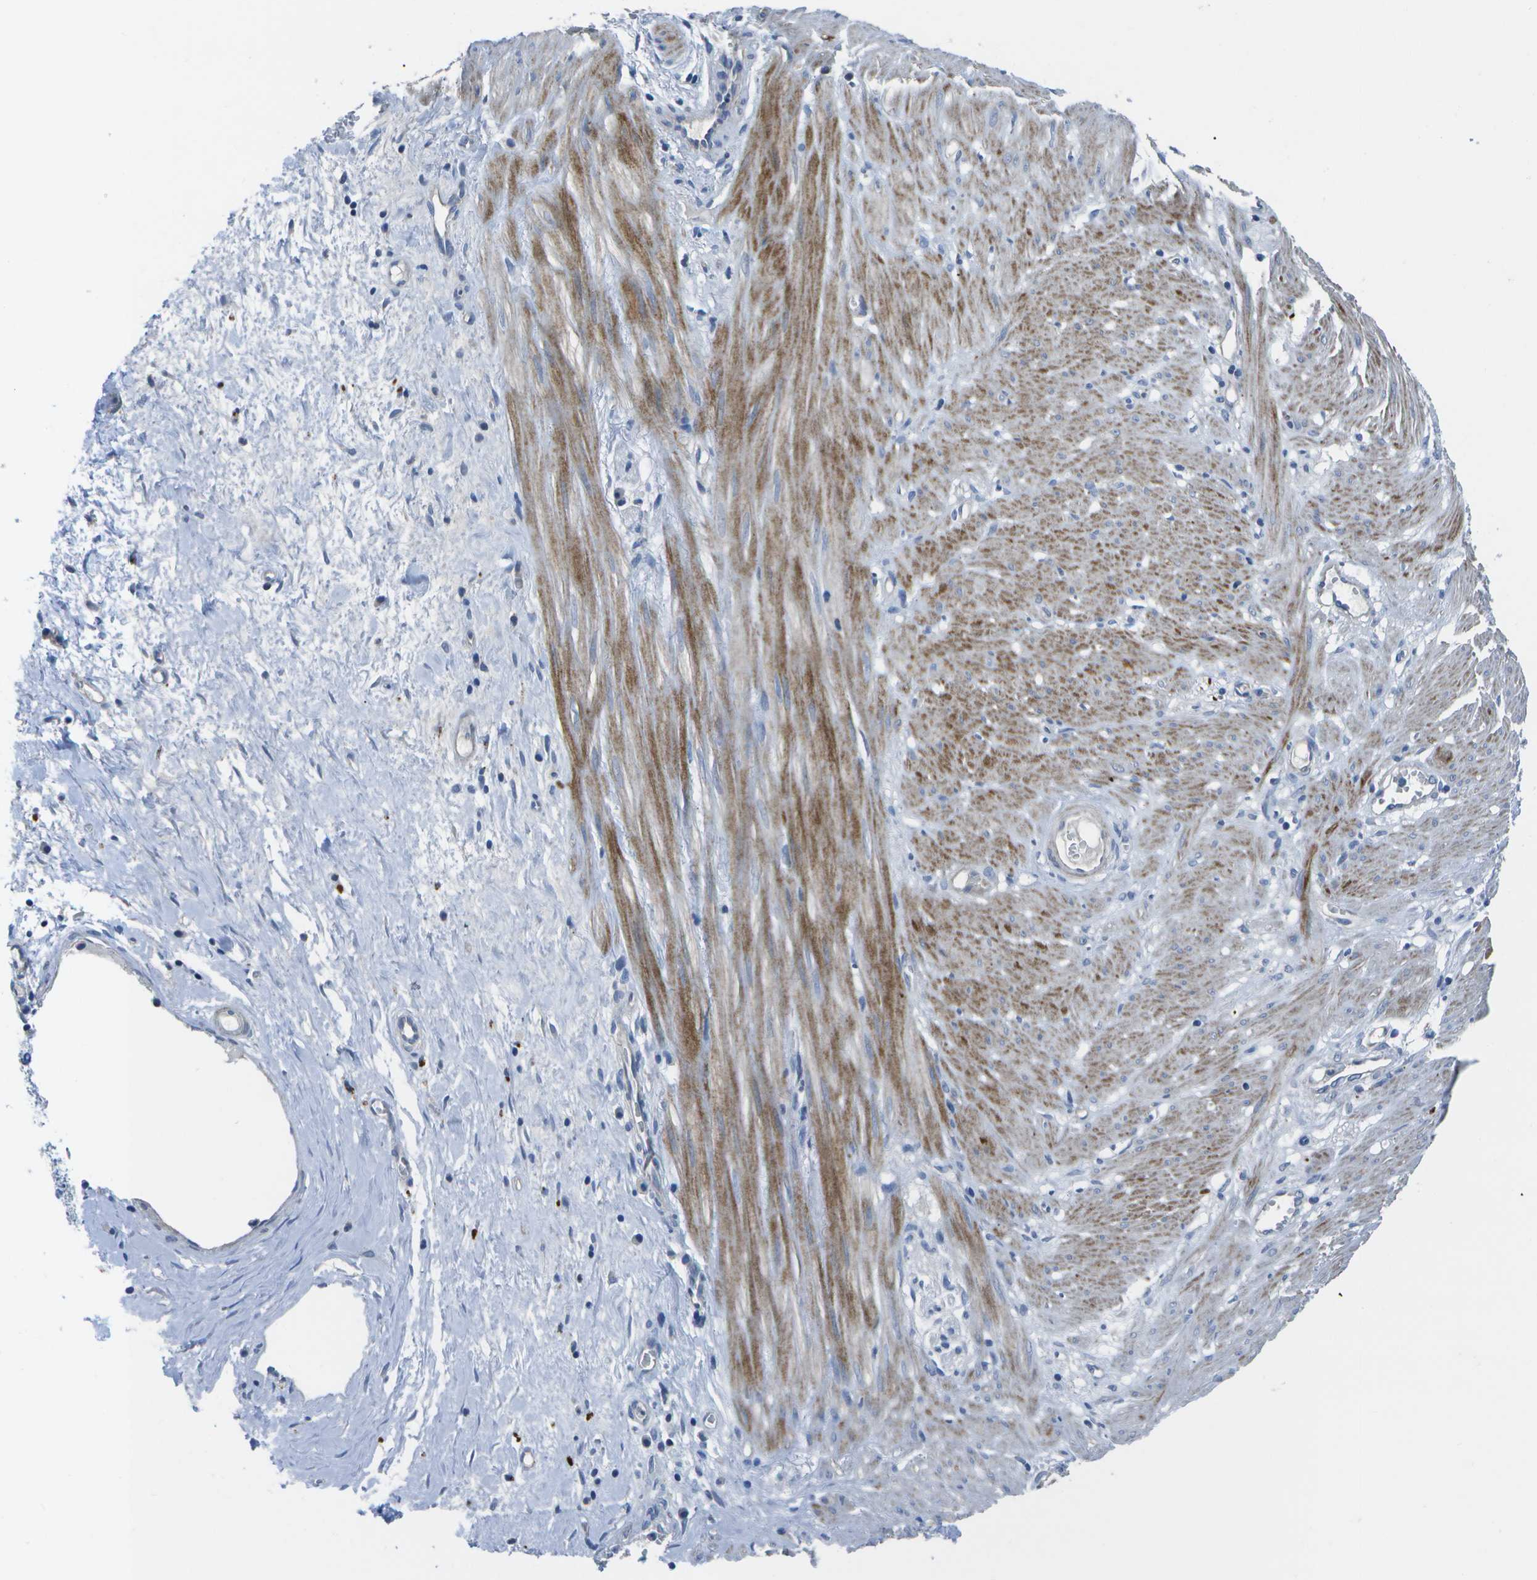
{"staining": {"intensity": "negative", "quantity": "none", "location": "none"}, "tissue": "stomach cancer", "cell_type": "Tumor cells", "image_type": "cancer", "snomed": [{"axis": "morphology", "description": "Adenocarcinoma, NOS"}, {"axis": "topography", "description": "Stomach, lower"}], "caption": "Human stomach cancer stained for a protein using immunohistochemistry displays no staining in tumor cells.", "gene": "DCT", "patient": {"sex": "male", "age": 77}}